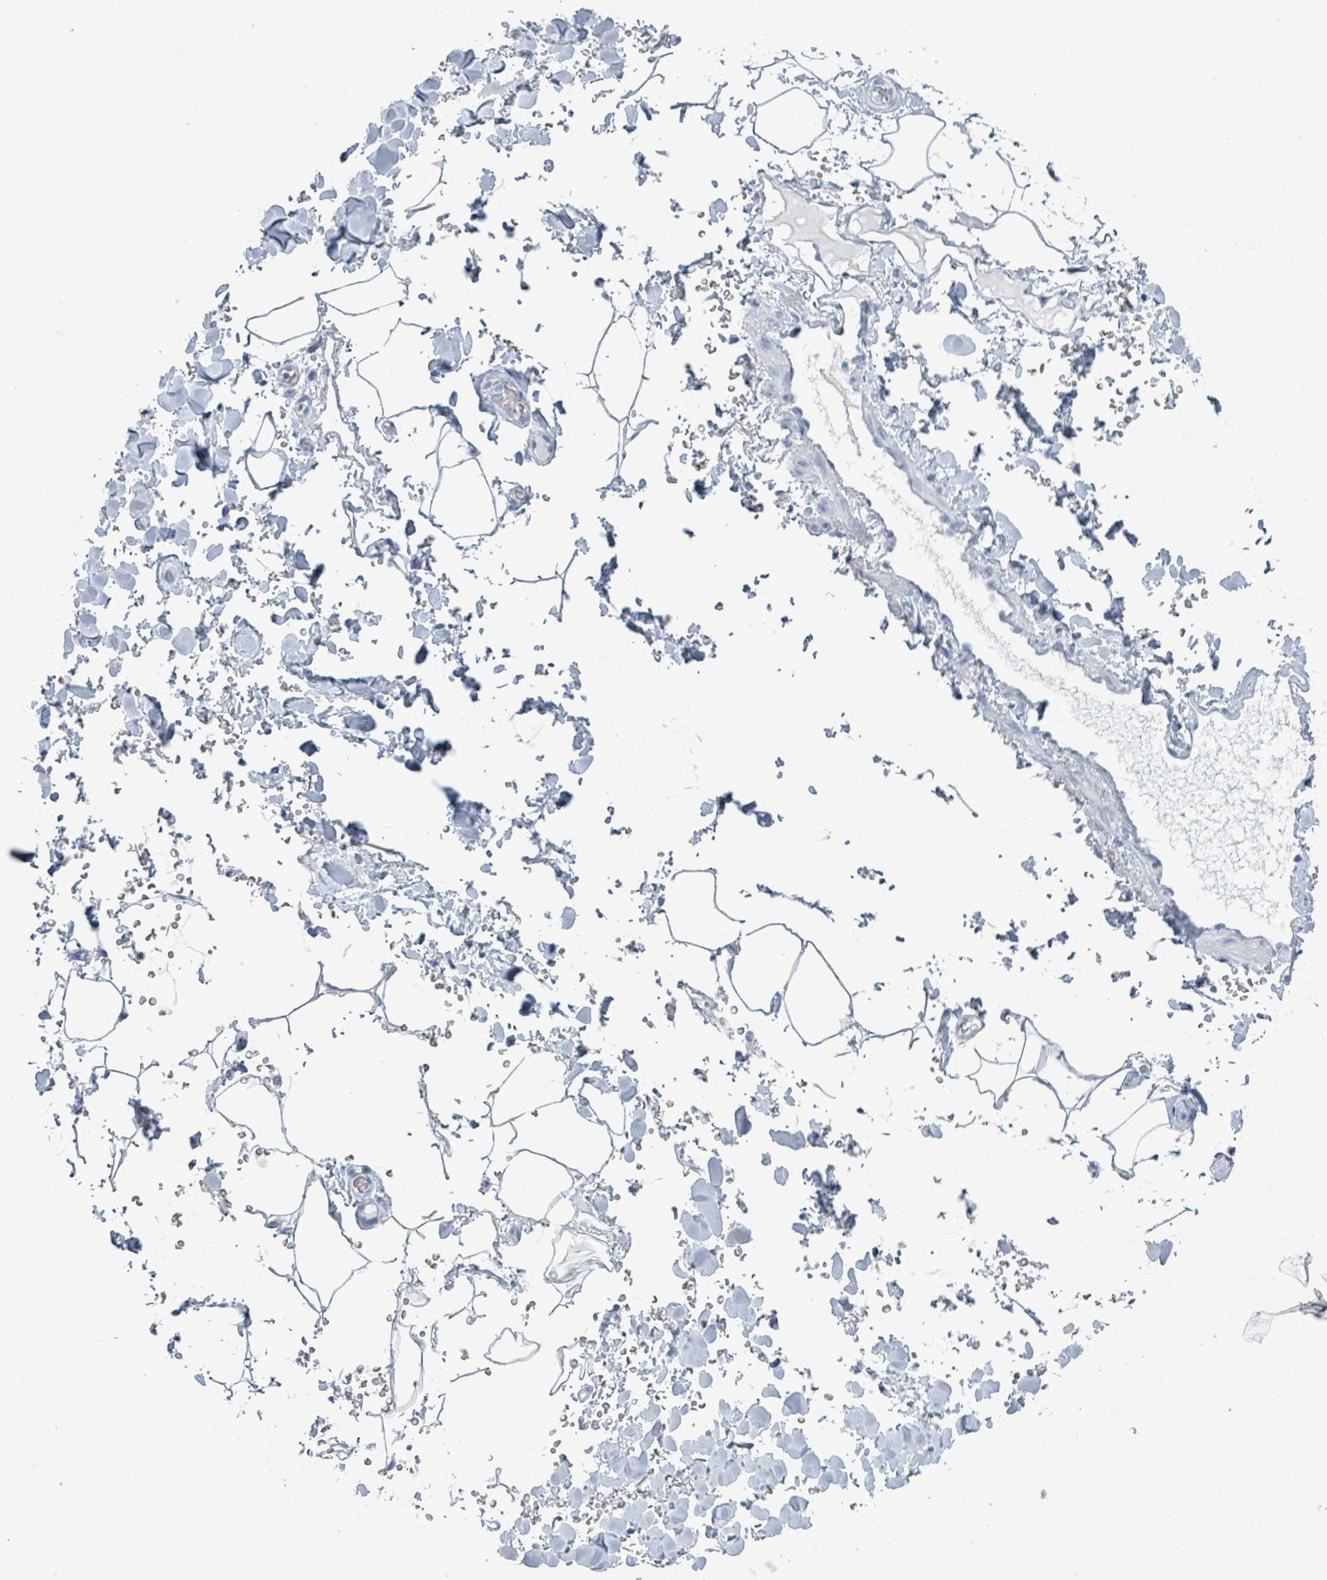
{"staining": {"intensity": "negative", "quantity": "none", "location": "none"}, "tissue": "adipose tissue", "cell_type": "Adipocytes", "image_type": "normal", "snomed": [{"axis": "morphology", "description": "Normal tissue, NOS"}, {"axis": "topography", "description": "Rectum"}, {"axis": "topography", "description": "Peripheral nerve tissue"}], "caption": "An immunohistochemistry micrograph of normal adipose tissue is shown. There is no staining in adipocytes of adipose tissue.", "gene": "GPR15LG", "patient": {"sex": "female", "age": 69}}